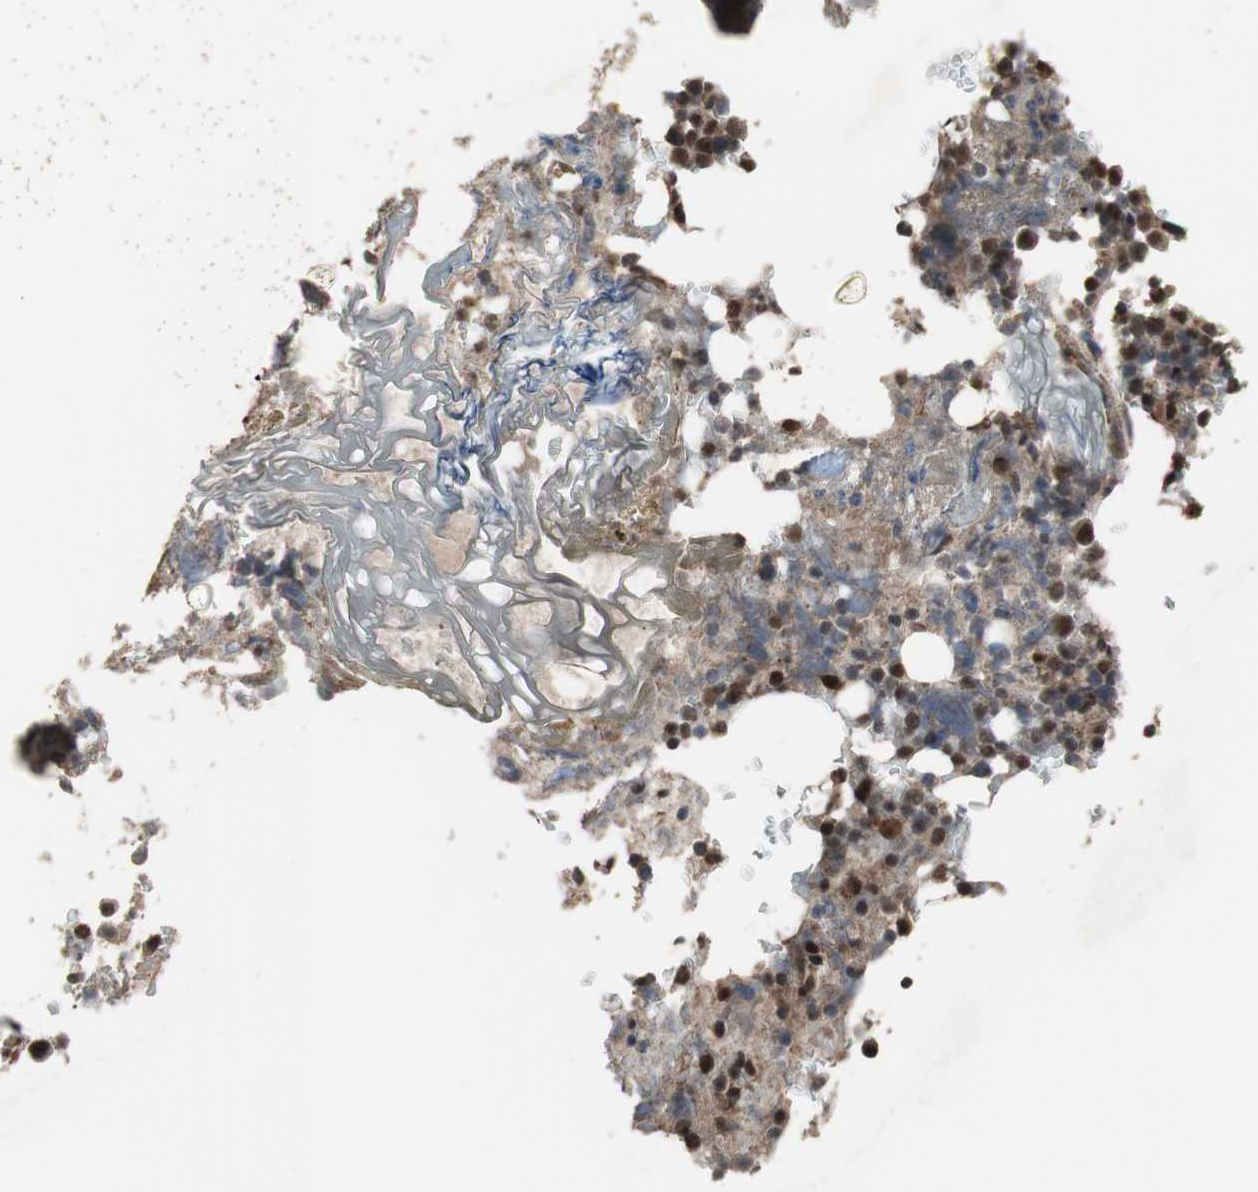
{"staining": {"intensity": "moderate", "quantity": "25%-75%", "location": "nuclear"}, "tissue": "bone marrow", "cell_type": "Hematopoietic cells", "image_type": "normal", "snomed": [{"axis": "morphology", "description": "Normal tissue, NOS"}, {"axis": "topography", "description": "Bone marrow"}], "caption": "Immunohistochemical staining of benign human bone marrow demonstrates moderate nuclear protein expression in approximately 25%-75% of hematopoietic cells.", "gene": "KANSL1", "patient": {"sex": "female", "age": 73}}